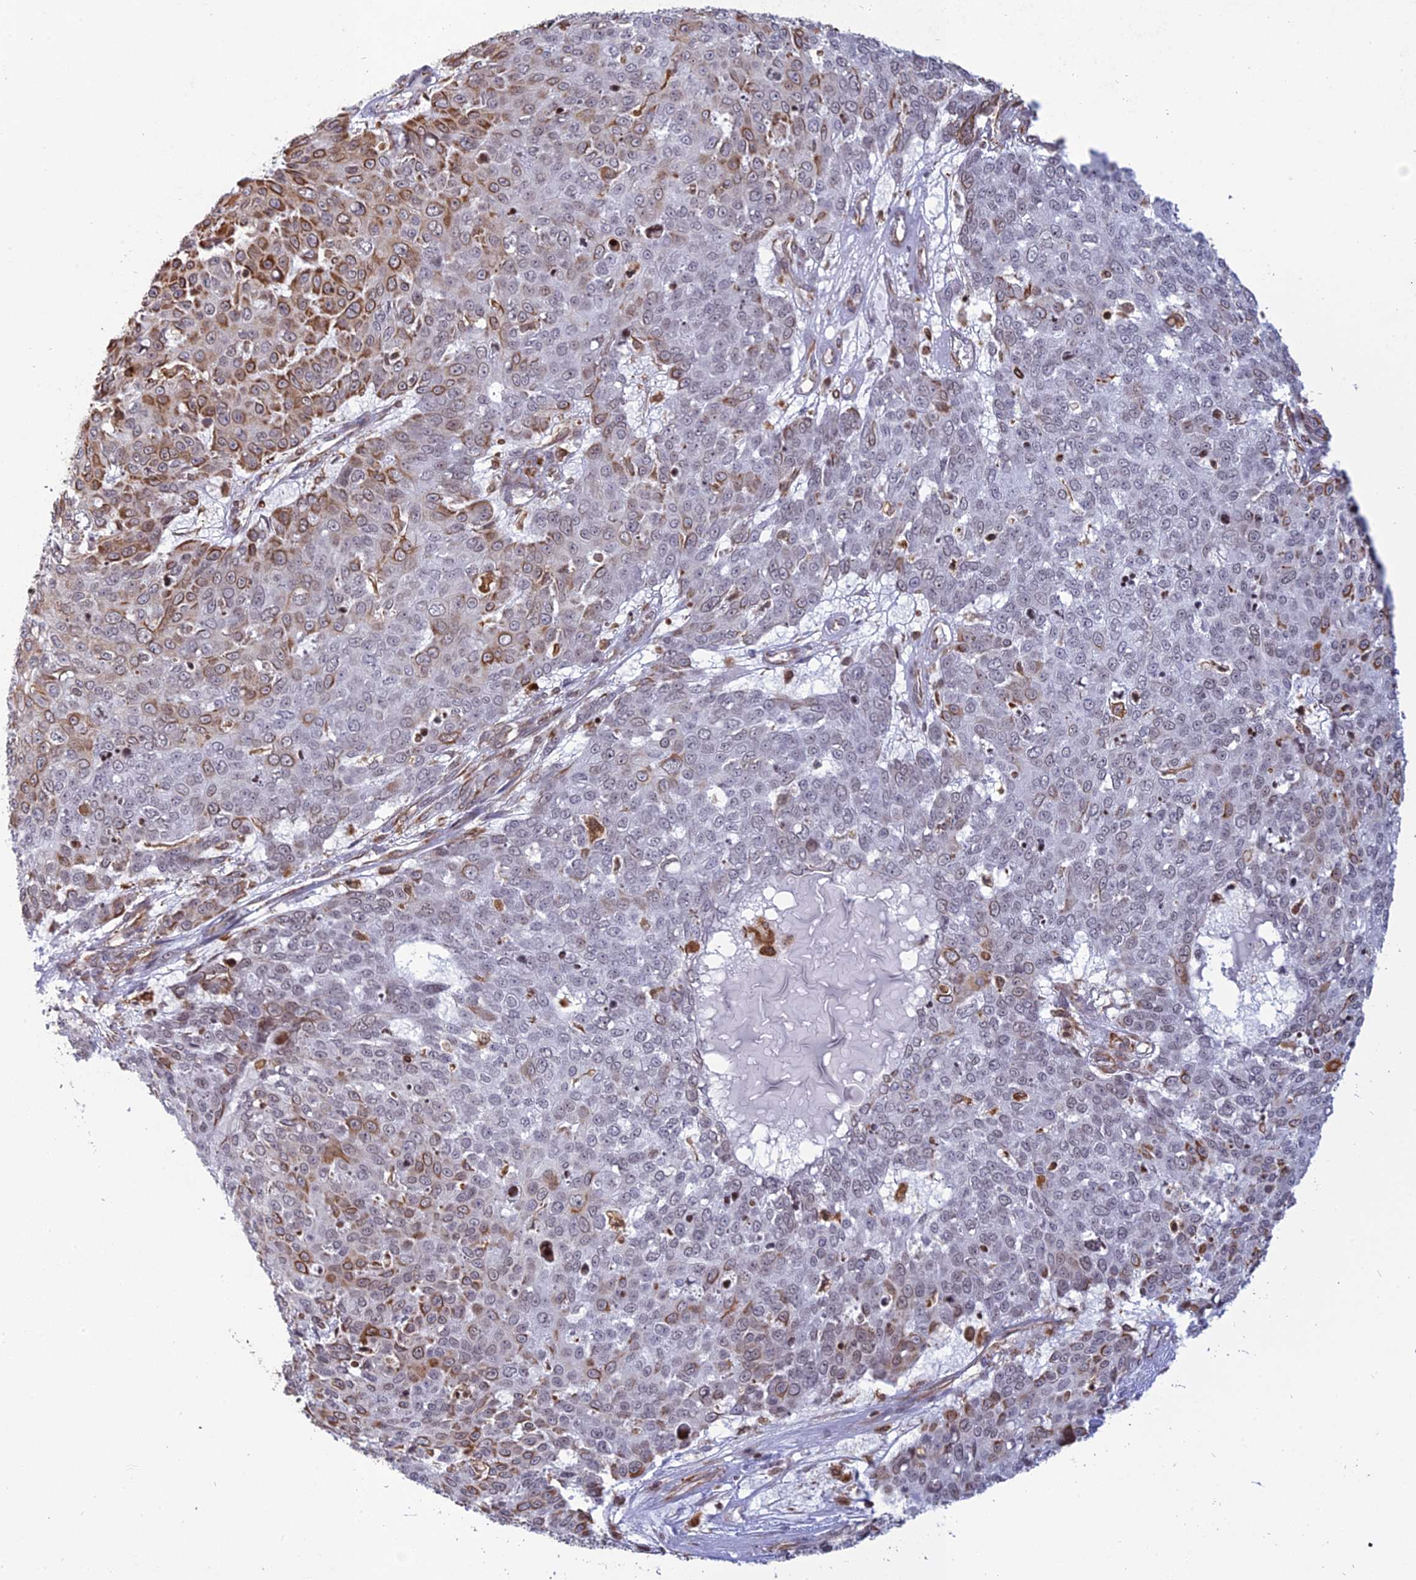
{"staining": {"intensity": "moderate", "quantity": "<25%", "location": "cytoplasmic/membranous"}, "tissue": "skin cancer", "cell_type": "Tumor cells", "image_type": "cancer", "snomed": [{"axis": "morphology", "description": "Squamous cell carcinoma, NOS"}, {"axis": "topography", "description": "Skin"}], "caption": "High-magnification brightfield microscopy of skin cancer stained with DAB (brown) and counterstained with hematoxylin (blue). tumor cells exhibit moderate cytoplasmic/membranous expression is present in about<25% of cells.", "gene": "APOBR", "patient": {"sex": "male", "age": 71}}